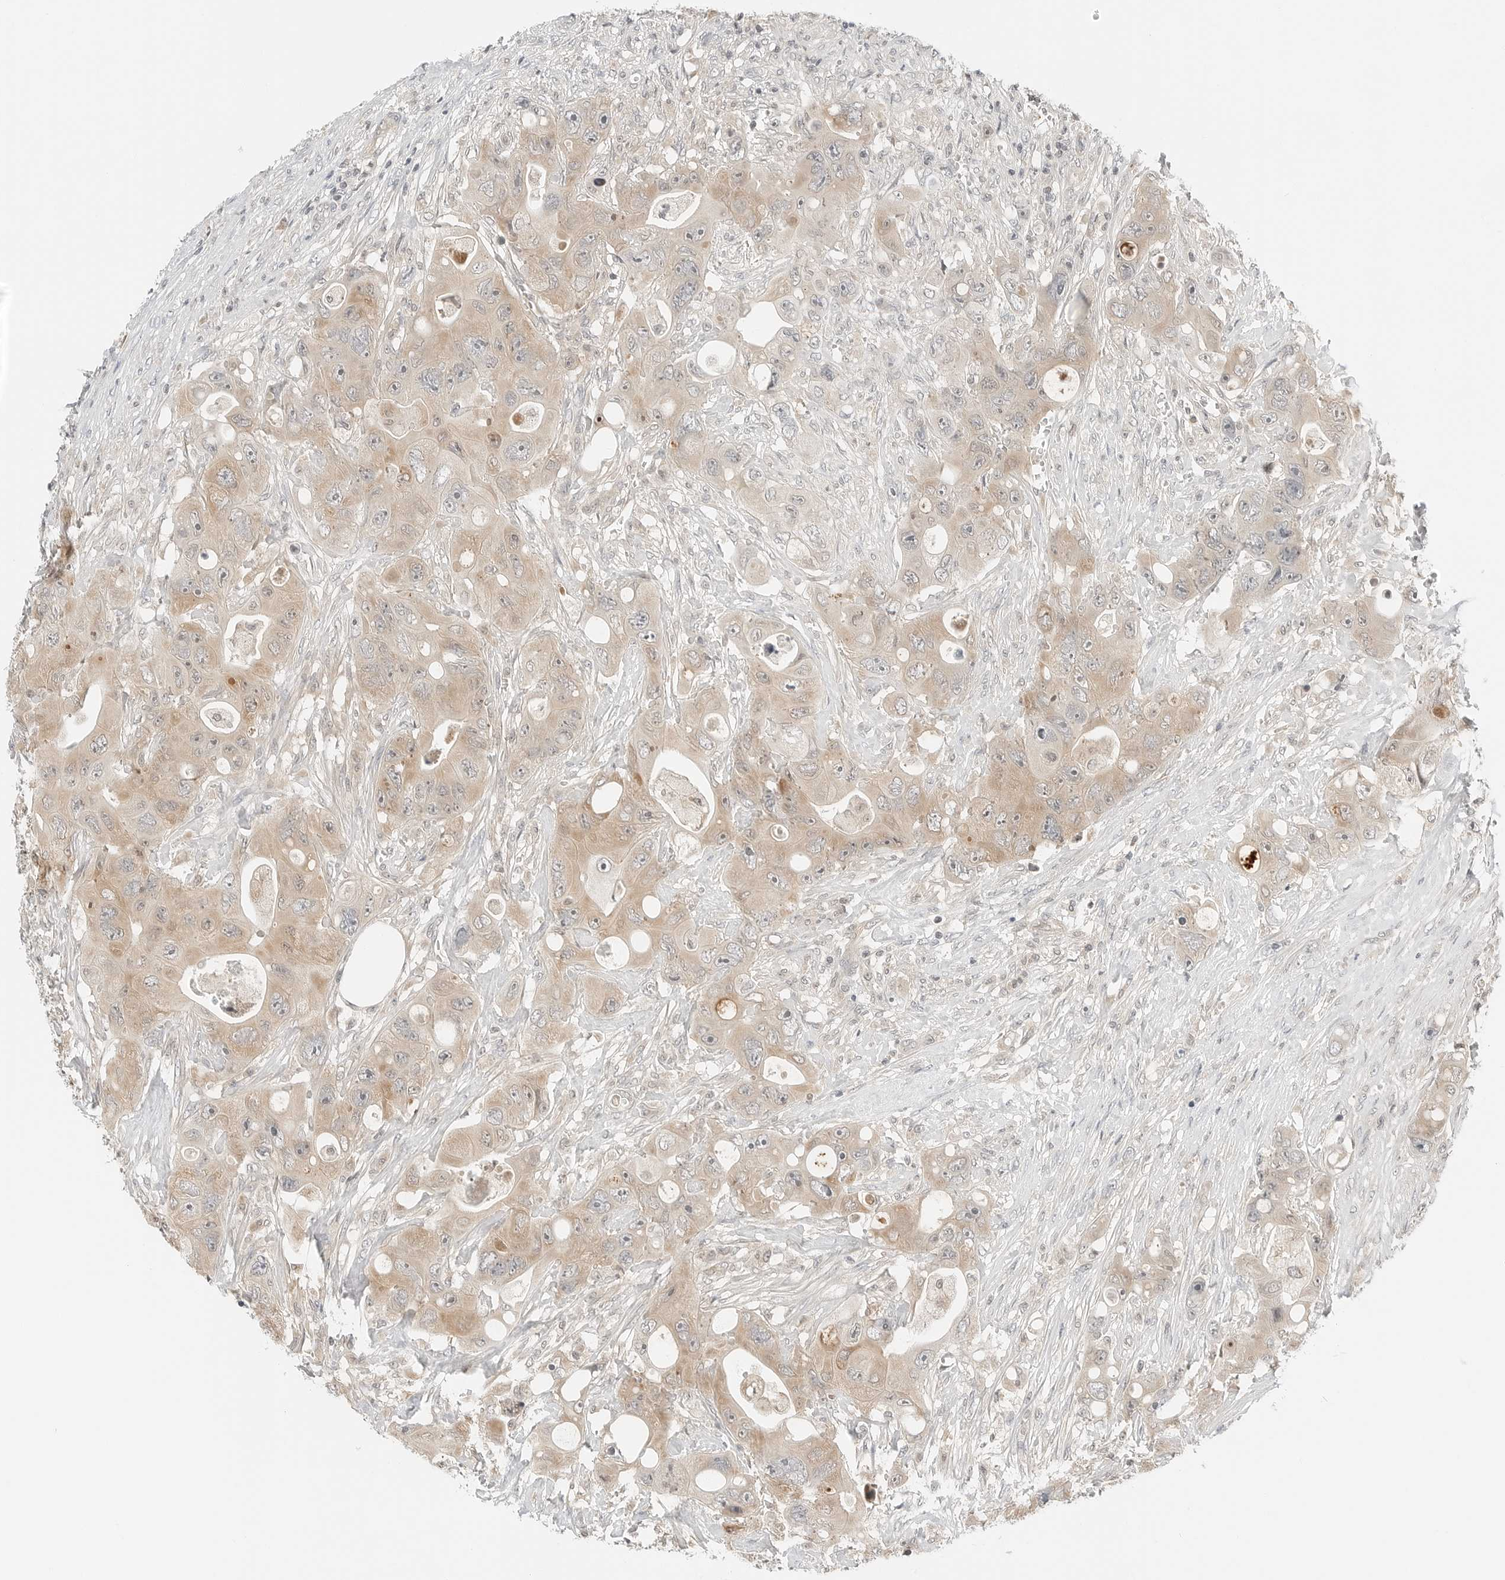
{"staining": {"intensity": "weak", "quantity": ">75%", "location": "cytoplasmic/membranous"}, "tissue": "colorectal cancer", "cell_type": "Tumor cells", "image_type": "cancer", "snomed": [{"axis": "morphology", "description": "Adenocarcinoma, NOS"}, {"axis": "topography", "description": "Colon"}], "caption": "A high-resolution image shows immunohistochemistry (IHC) staining of colorectal adenocarcinoma, which demonstrates weak cytoplasmic/membranous expression in about >75% of tumor cells.", "gene": "IQCC", "patient": {"sex": "female", "age": 46}}